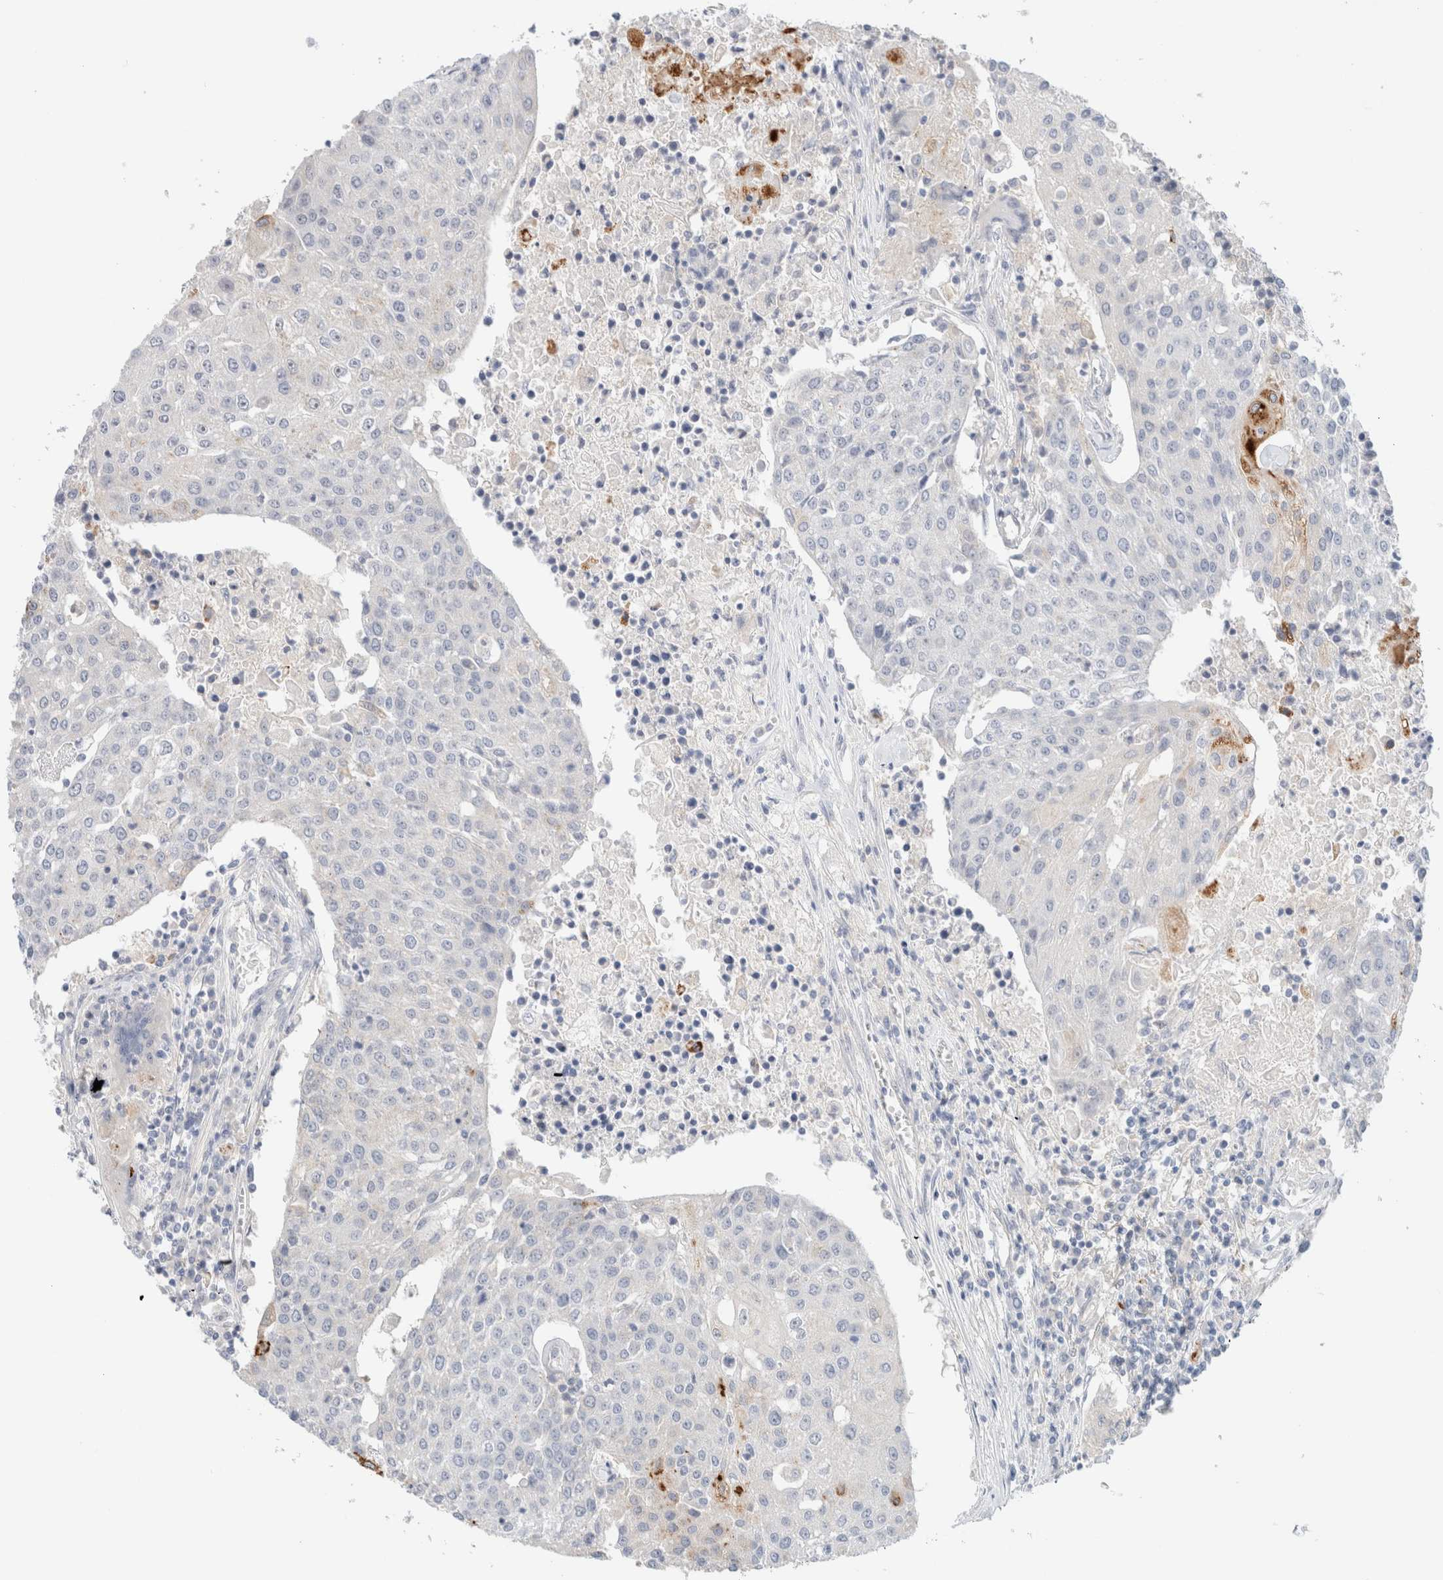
{"staining": {"intensity": "strong", "quantity": "<25%", "location": "cytoplasmic/membranous"}, "tissue": "urothelial cancer", "cell_type": "Tumor cells", "image_type": "cancer", "snomed": [{"axis": "morphology", "description": "Urothelial carcinoma, High grade"}, {"axis": "topography", "description": "Urinary bladder"}], "caption": "A high-resolution photomicrograph shows immunohistochemistry (IHC) staining of urothelial carcinoma (high-grade), which displays strong cytoplasmic/membranous expression in approximately <25% of tumor cells. The protein of interest is stained brown, and the nuclei are stained in blue (DAB (3,3'-diaminobenzidine) IHC with brightfield microscopy, high magnification).", "gene": "SDR16C5", "patient": {"sex": "female", "age": 85}}